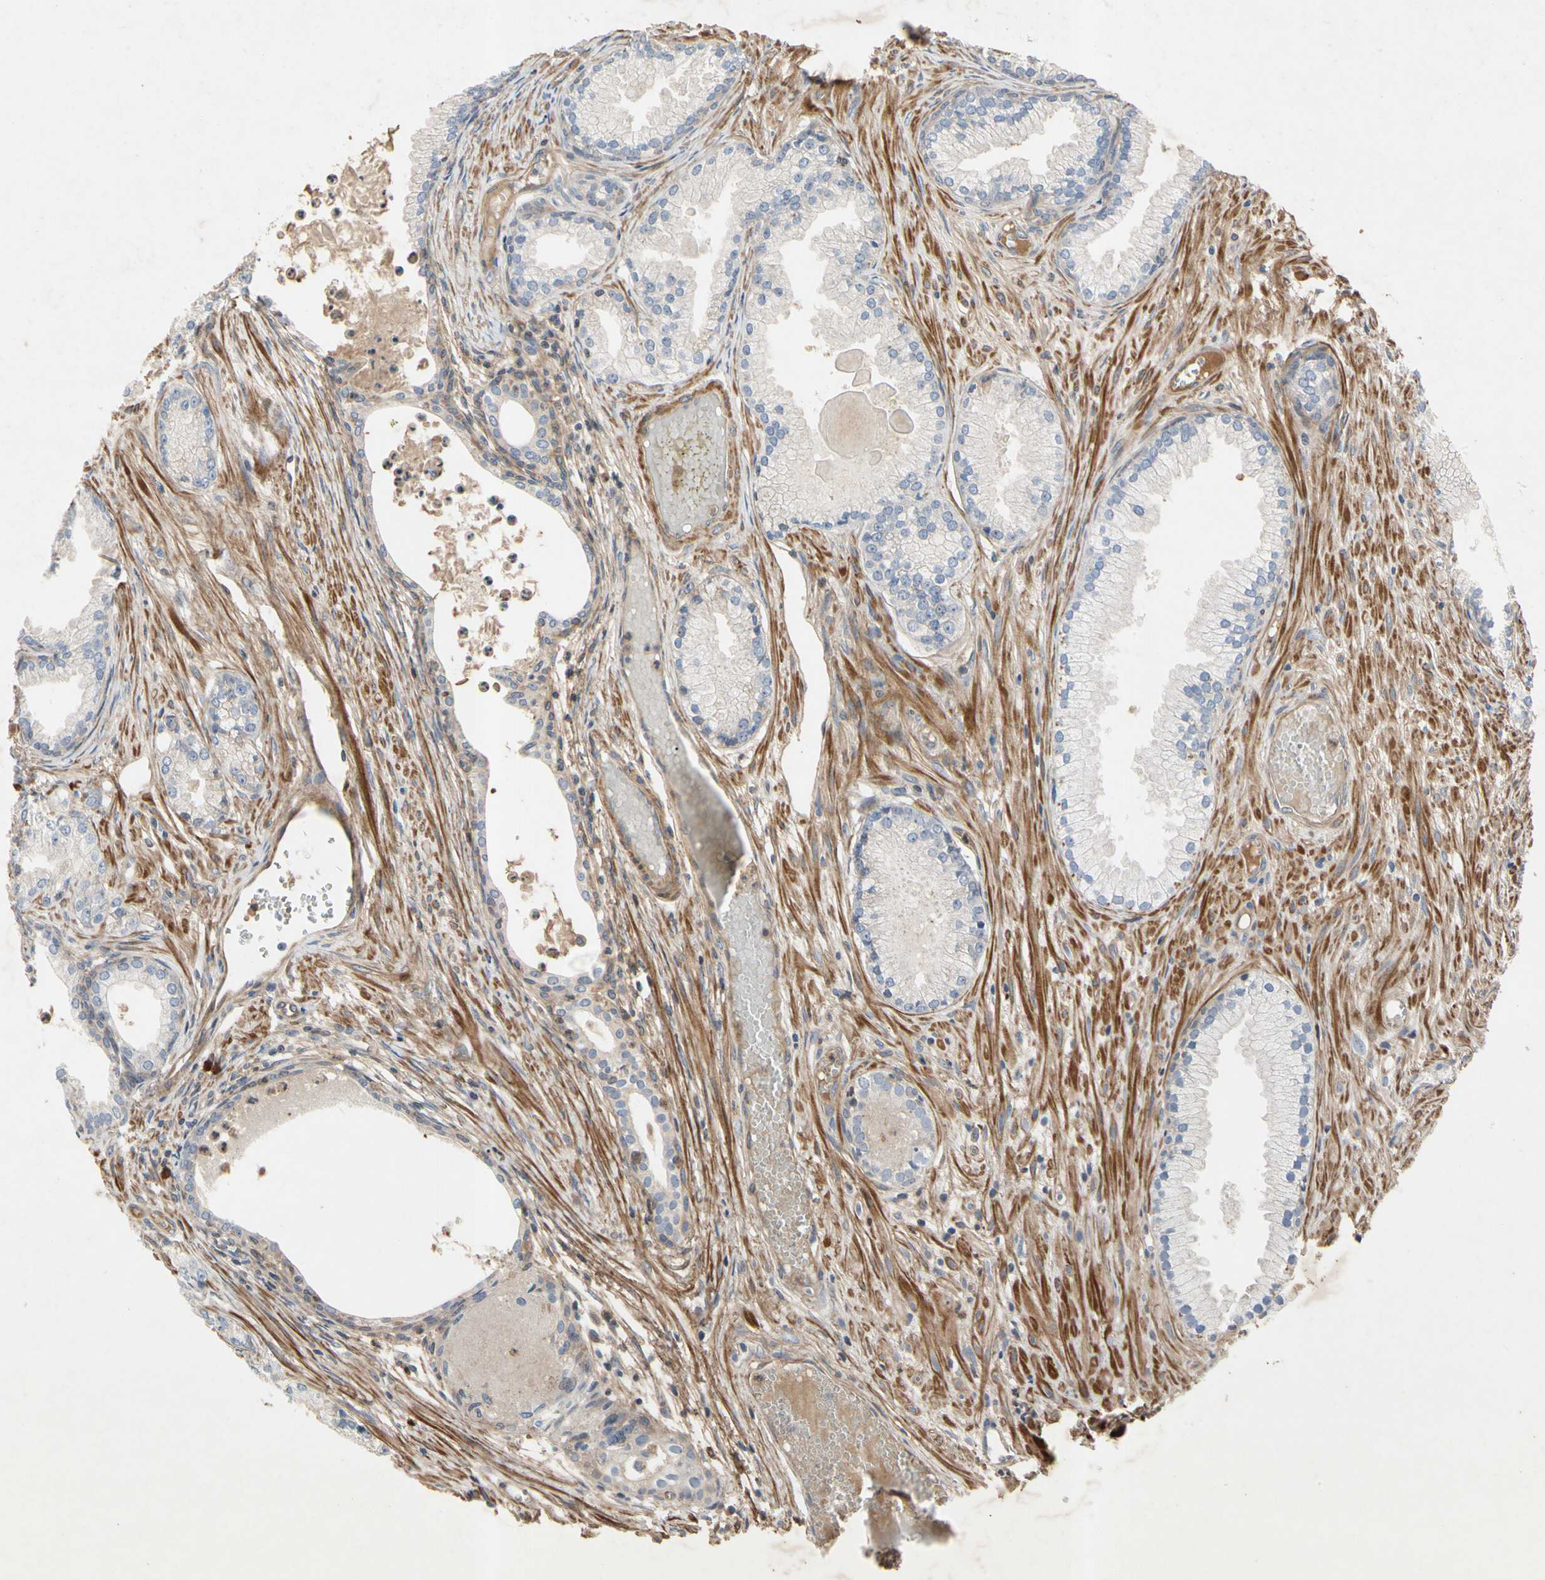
{"staining": {"intensity": "negative", "quantity": "none", "location": "none"}, "tissue": "prostate cancer", "cell_type": "Tumor cells", "image_type": "cancer", "snomed": [{"axis": "morphology", "description": "Adenocarcinoma, Low grade"}, {"axis": "topography", "description": "Prostate"}], "caption": "Prostate low-grade adenocarcinoma was stained to show a protein in brown. There is no significant staining in tumor cells.", "gene": "CRTAC1", "patient": {"sex": "male", "age": 72}}